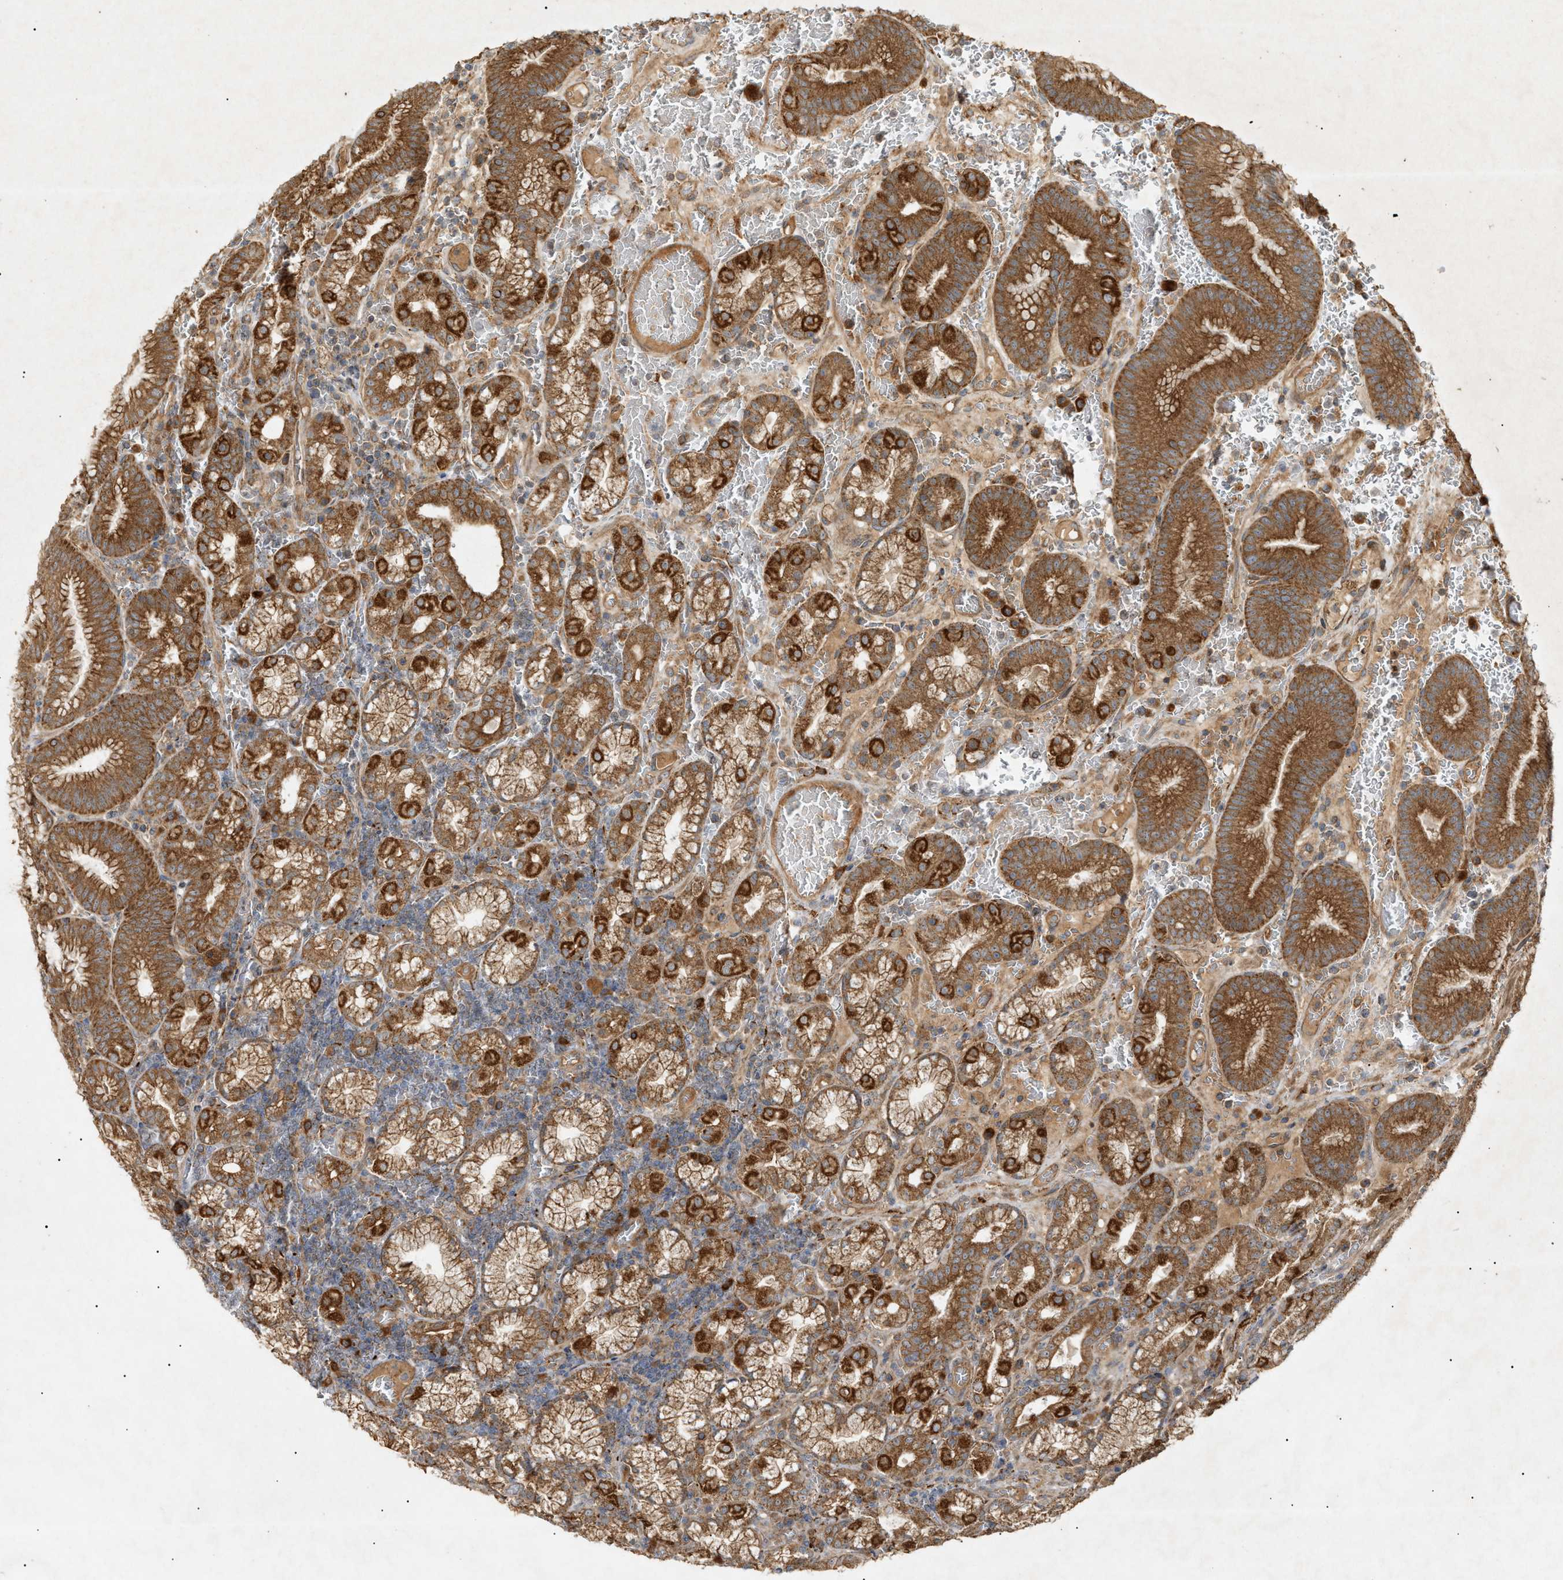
{"staining": {"intensity": "strong", "quantity": ">75%", "location": "cytoplasmic/membranous"}, "tissue": "stomach", "cell_type": "Glandular cells", "image_type": "normal", "snomed": [{"axis": "morphology", "description": "Normal tissue, NOS"}, {"axis": "morphology", "description": "Carcinoid, malignant, NOS"}, {"axis": "topography", "description": "Stomach, upper"}], "caption": "High-power microscopy captured an immunohistochemistry image of normal stomach, revealing strong cytoplasmic/membranous positivity in about >75% of glandular cells. (DAB IHC with brightfield microscopy, high magnification).", "gene": "MTCH1", "patient": {"sex": "male", "age": 39}}